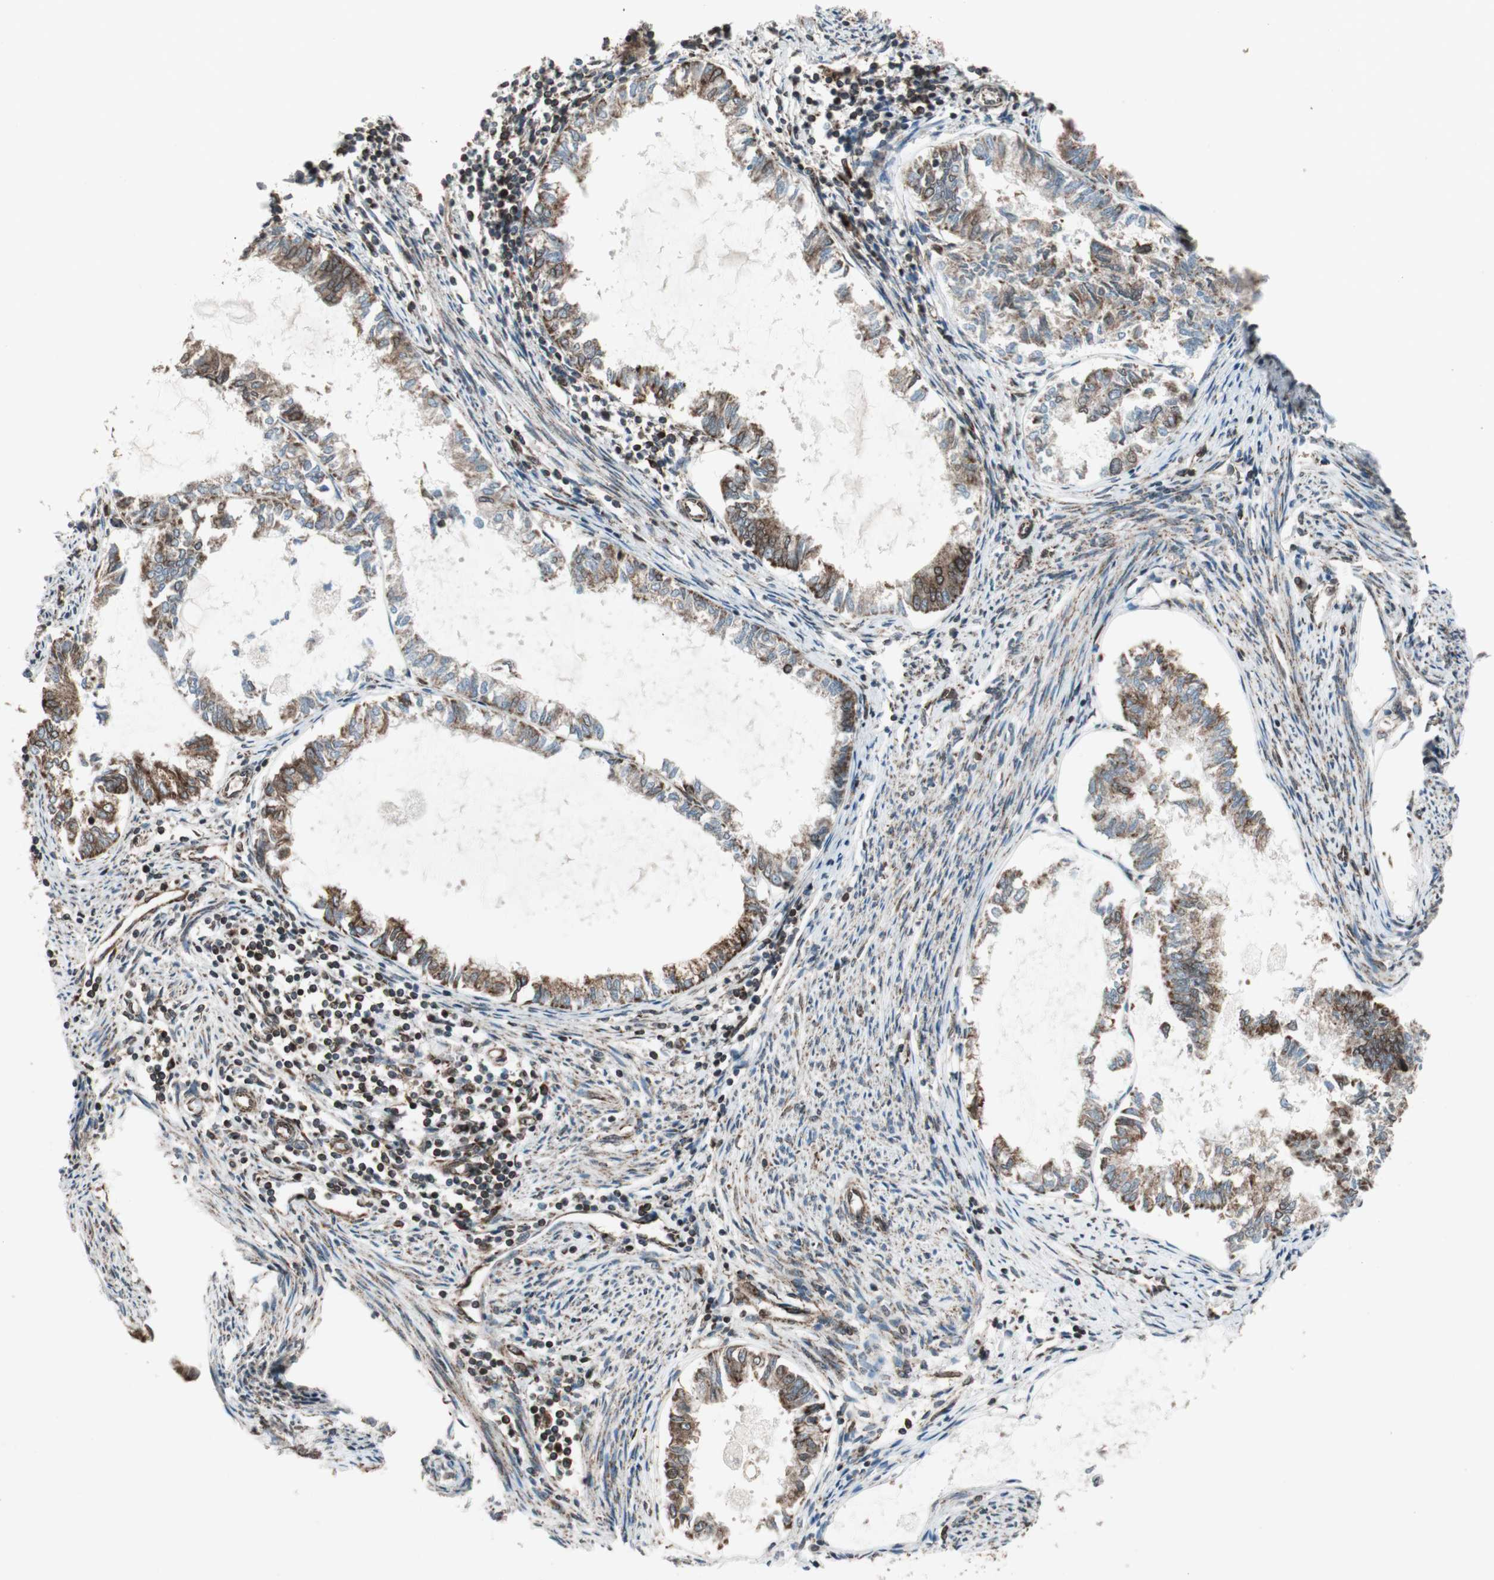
{"staining": {"intensity": "moderate", "quantity": ">75%", "location": "cytoplasmic/membranous,nuclear"}, "tissue": "endometrial cancer", "cell_type": "Tumor cells", "image_type": "cancer", "snomed": [{"axis": "morphology", "description": "Adenocarcinoma, NOS"}, {"axis": "topography", "description": "Endometrium"}], "caption": "Moderate cytoplasmic/membranous and nuclear protein expression is seen in approximately >75% of tumor cells in endometrial adenocarcinoma.", "gene": "NUP62", "patient": {"sex": "female", "age": 86}}